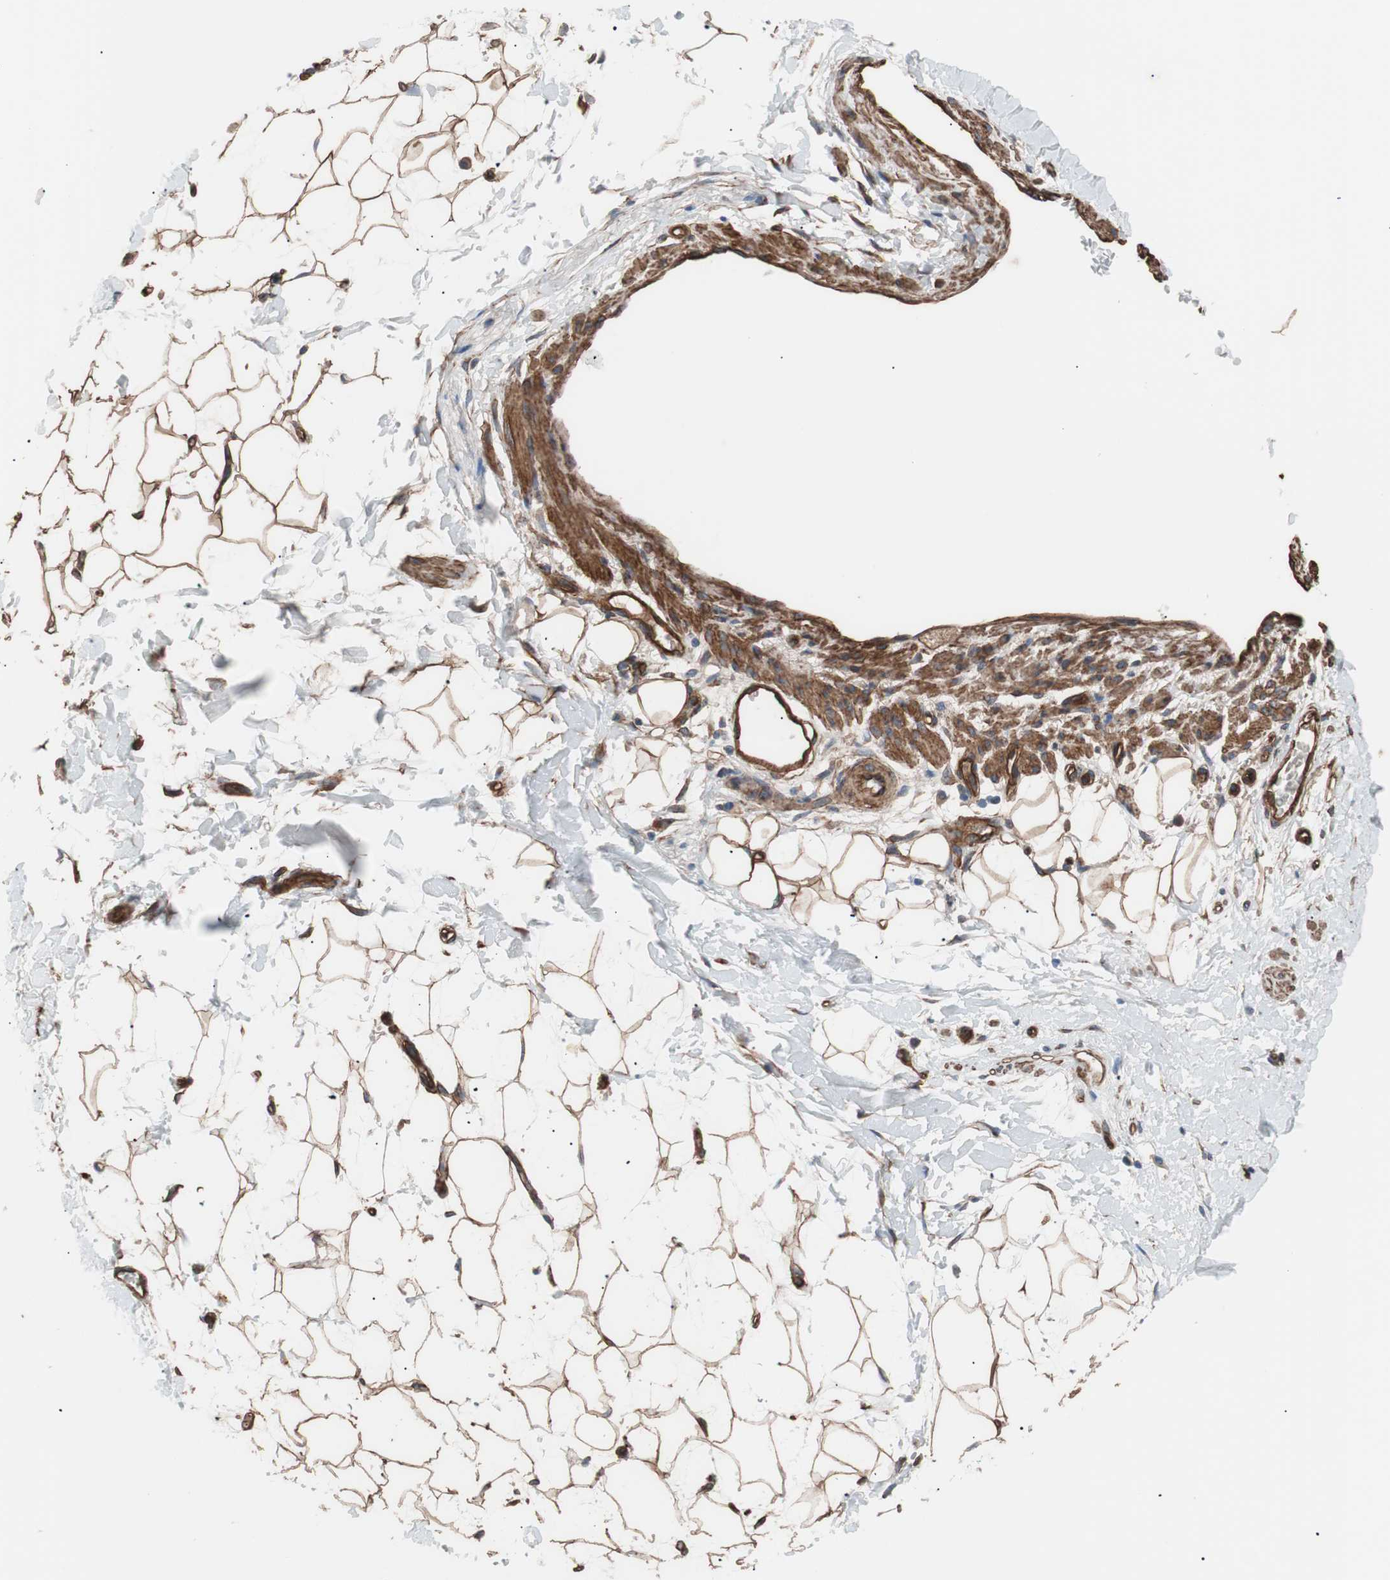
{"staining": {"intensity": "strong", "quantity": ">75%", "location": "cytoplasmic/membranous"}, "tissue": "adipose tissue", "cell_type": "Adipocytes", "image_type": "normal", "snomed": [{"axis": "morphology", "description": "Normal tissue, NOS"}, {"axis": "topography", "description": "Soft tissue"}], "caption": "A histopathology image showing strong cytoplasmic/membranous staining in about >75% of adipocytes in normal adipose tissue, as visualized by brown immunohistochemical staining.", "gene": "SPINT1", "patient": {"sex": "male", "age": 72}}